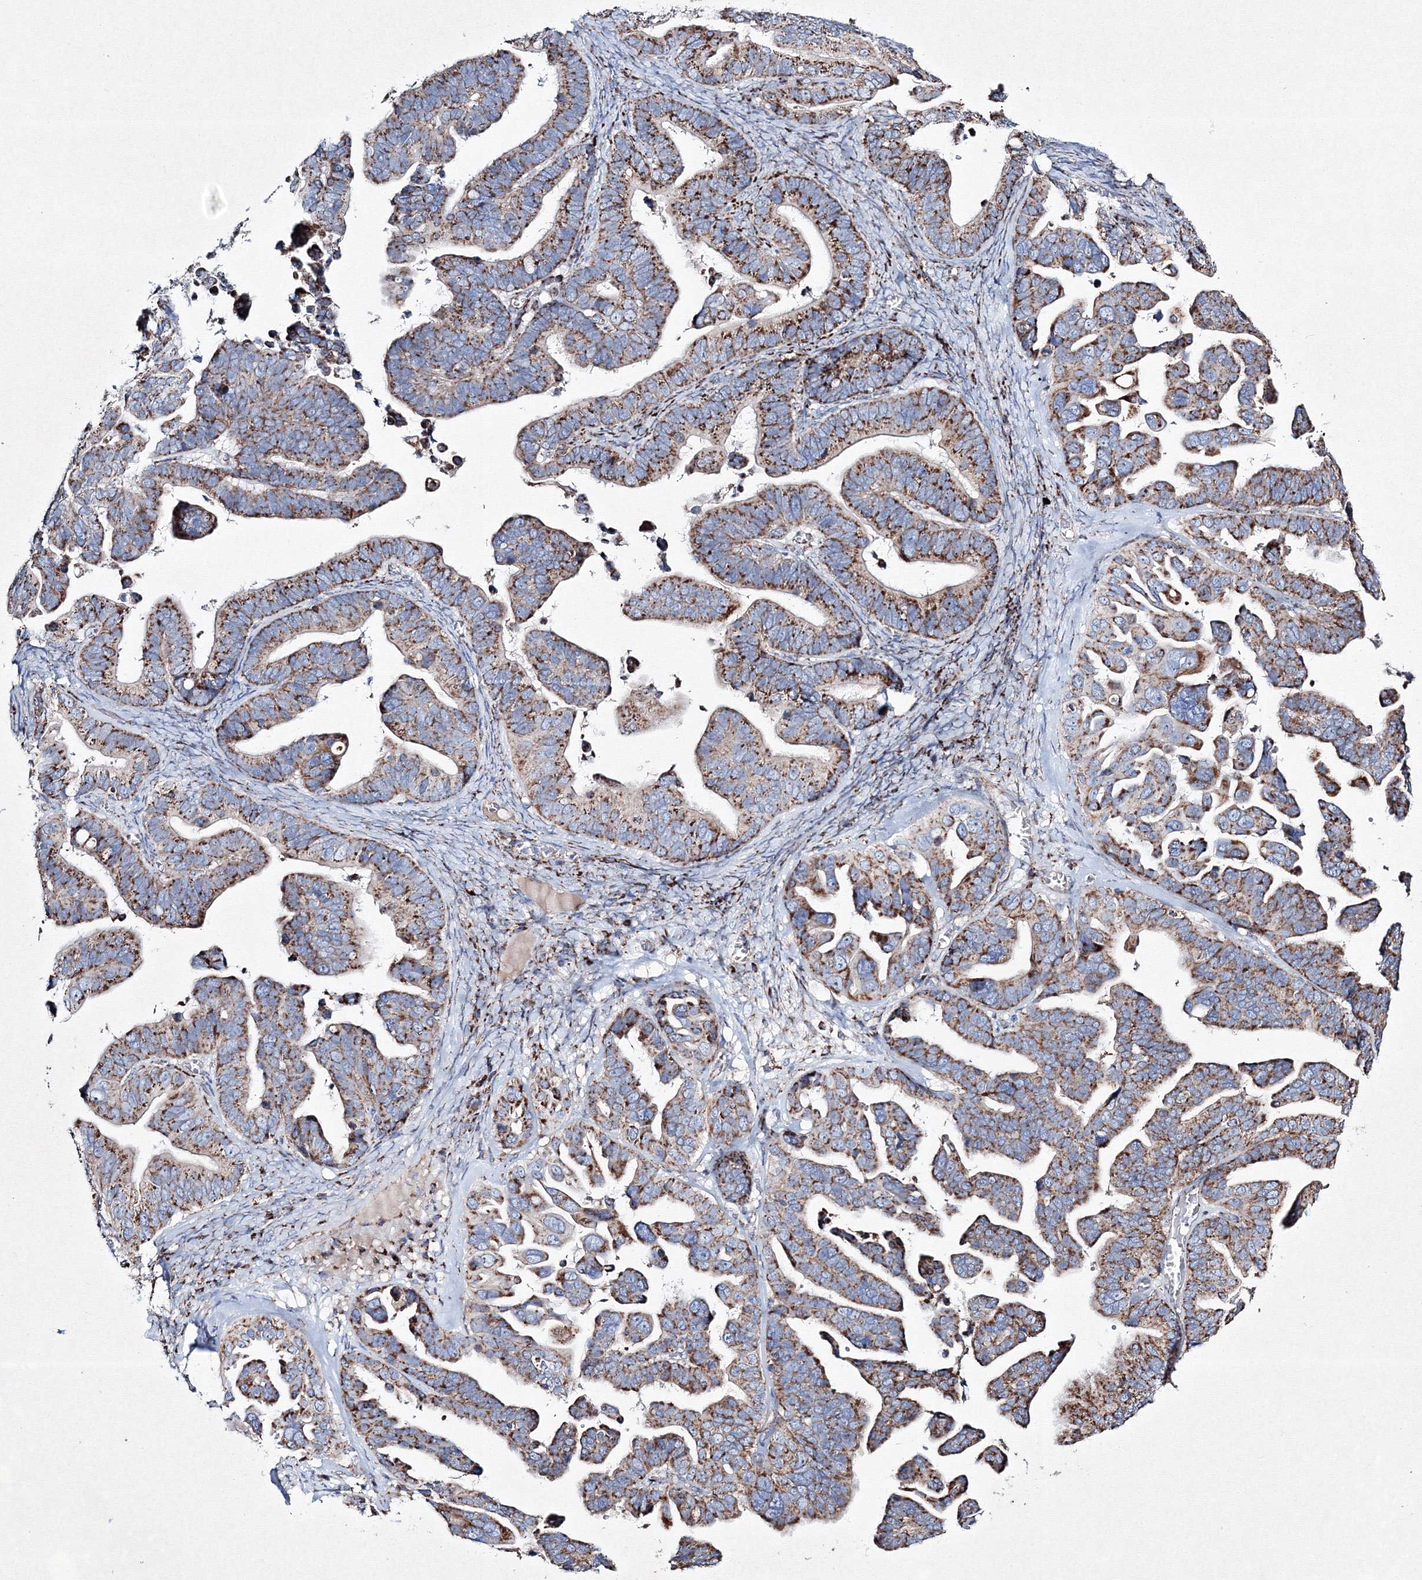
{"staining": {"intensity": "moderate", "quantity": ">75%", "location": "cytoplasmic/membranous"}, "tissue": "ovarian cancer", "cell_type": "Tumor cells", "image_type": "cancer", "snomed": [{"axis": "morphology", "description": "Cystadenocarcinoma, serous, NOS"}, {"axis": "topography", "description": "Ovary"}], "caption": "A high-resolution histopathology image shows immunohistochemistry staining of ovarian cancer (serous cystadenocarcinoma), which exhibits moderate cytoplasmic/membranous positivity in approximately >75% of tumor cells. (DAB (3,3'-diaminobenzidine) = brown stain, brightfield microscopy at high magnification).", "gene": "IGSF9", "patient": {"sex": "female", "age": 56}}